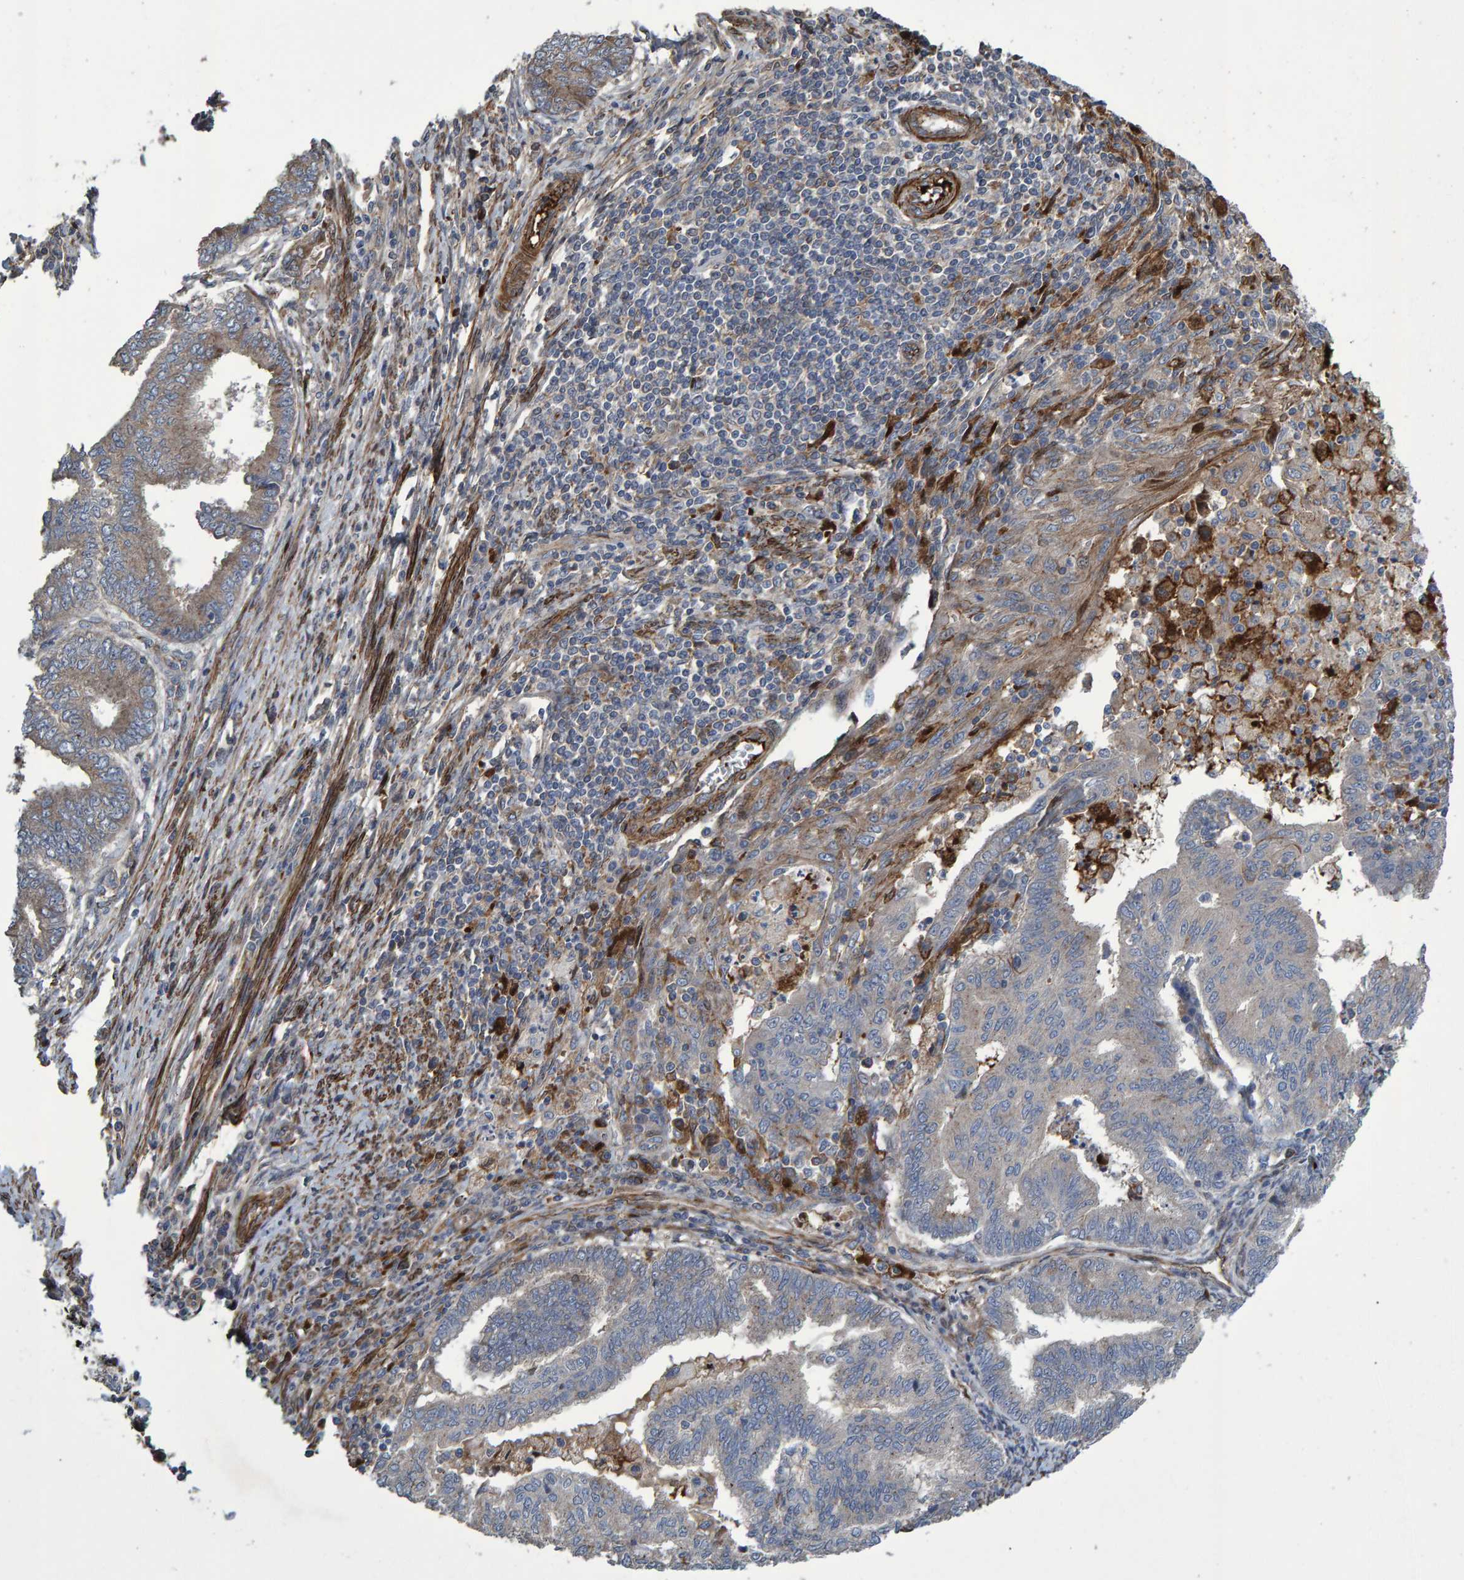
{"staining": {"intensity": "weak", "quantity": "<25%", "location": "cytoplasmic/membranous"}, "tissue": "endometrial cancer", "cell_type": "Tumor cells", "image_type": "cancer", "snomed": [{"axis": "morphology", "description": "Polyp, NOS"}, {"axis": "morphology", "description": "Adenocarcinoma, NOS"}, {"axis": "morphology", "description": "Adenoma, NOS"}, {"axis": "topography", "description": "Endometrium"}], "caption": "High power microscopy histopathology image of an immunohistochemistry photomicrograph of endometrial cancer (polyp), revealing no significant staining in tumor cells.", "gene": "SLIT2", "patient": {"sex": "female", "age": 79}}